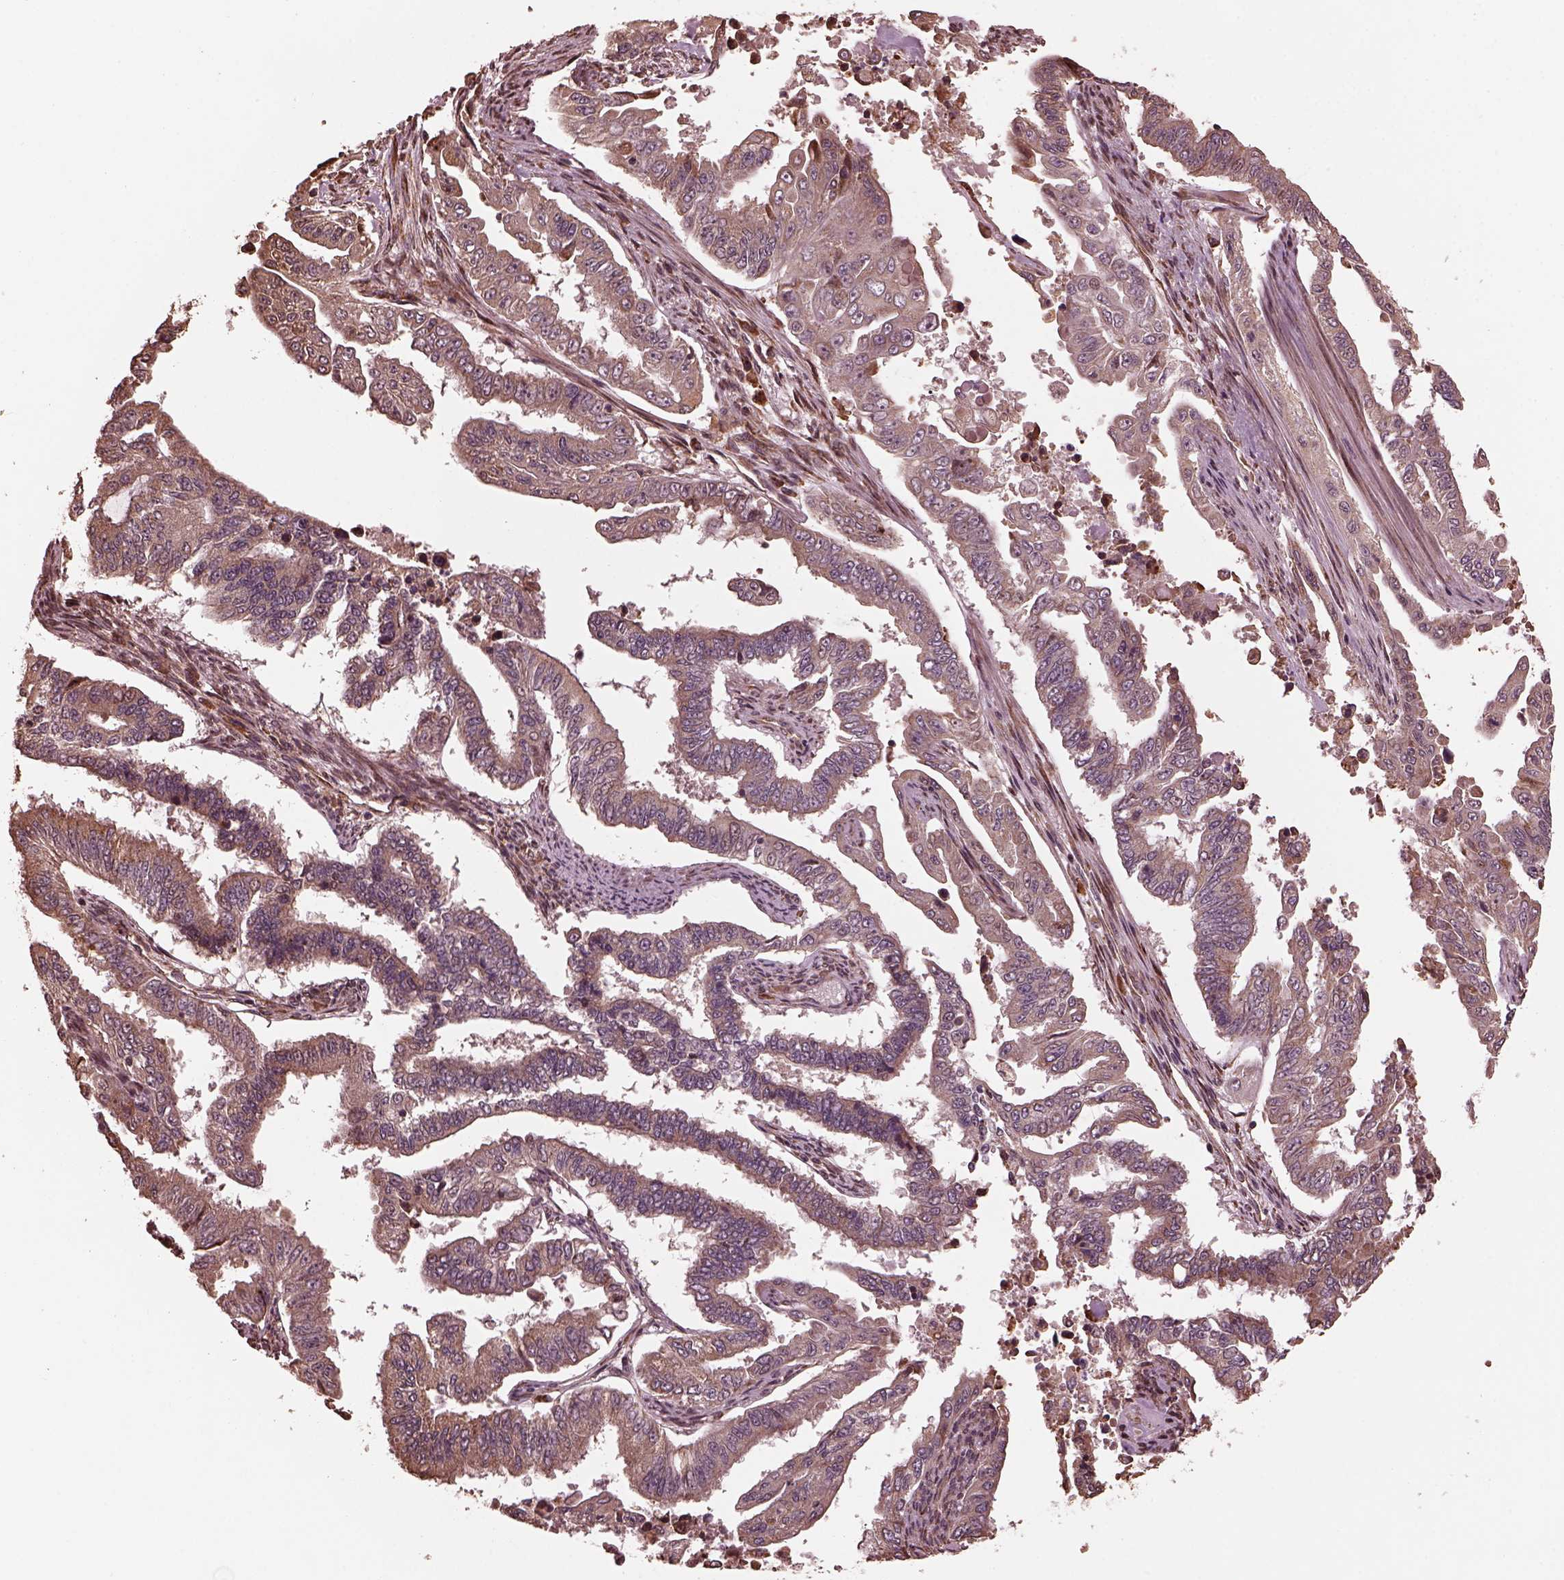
{"staining": {"intensity": "weak", "quantity": "25%-75%", "location": "cytoplasmic/membranous"}, "tissue": "endometrial cancer", "cell_type": "Tumor cells", "image_type": "cancer", "snomed": [{"axis": "morphology", "description": "Adenocarcinoma, NOS"}, {"axis": "topography", "description": "Uterus"}], "caption": "Immunohistochemical staining of human endometrial adenocarcinoma shows low levels of weak cytoplasmic/membranous protein staining in approximately 25%-75% of tumor cells. (DAB IHC with brightfield microscopy, high magnification).", "gene": "ZNF292", "patient": {"sex": "female", "age": 59}}